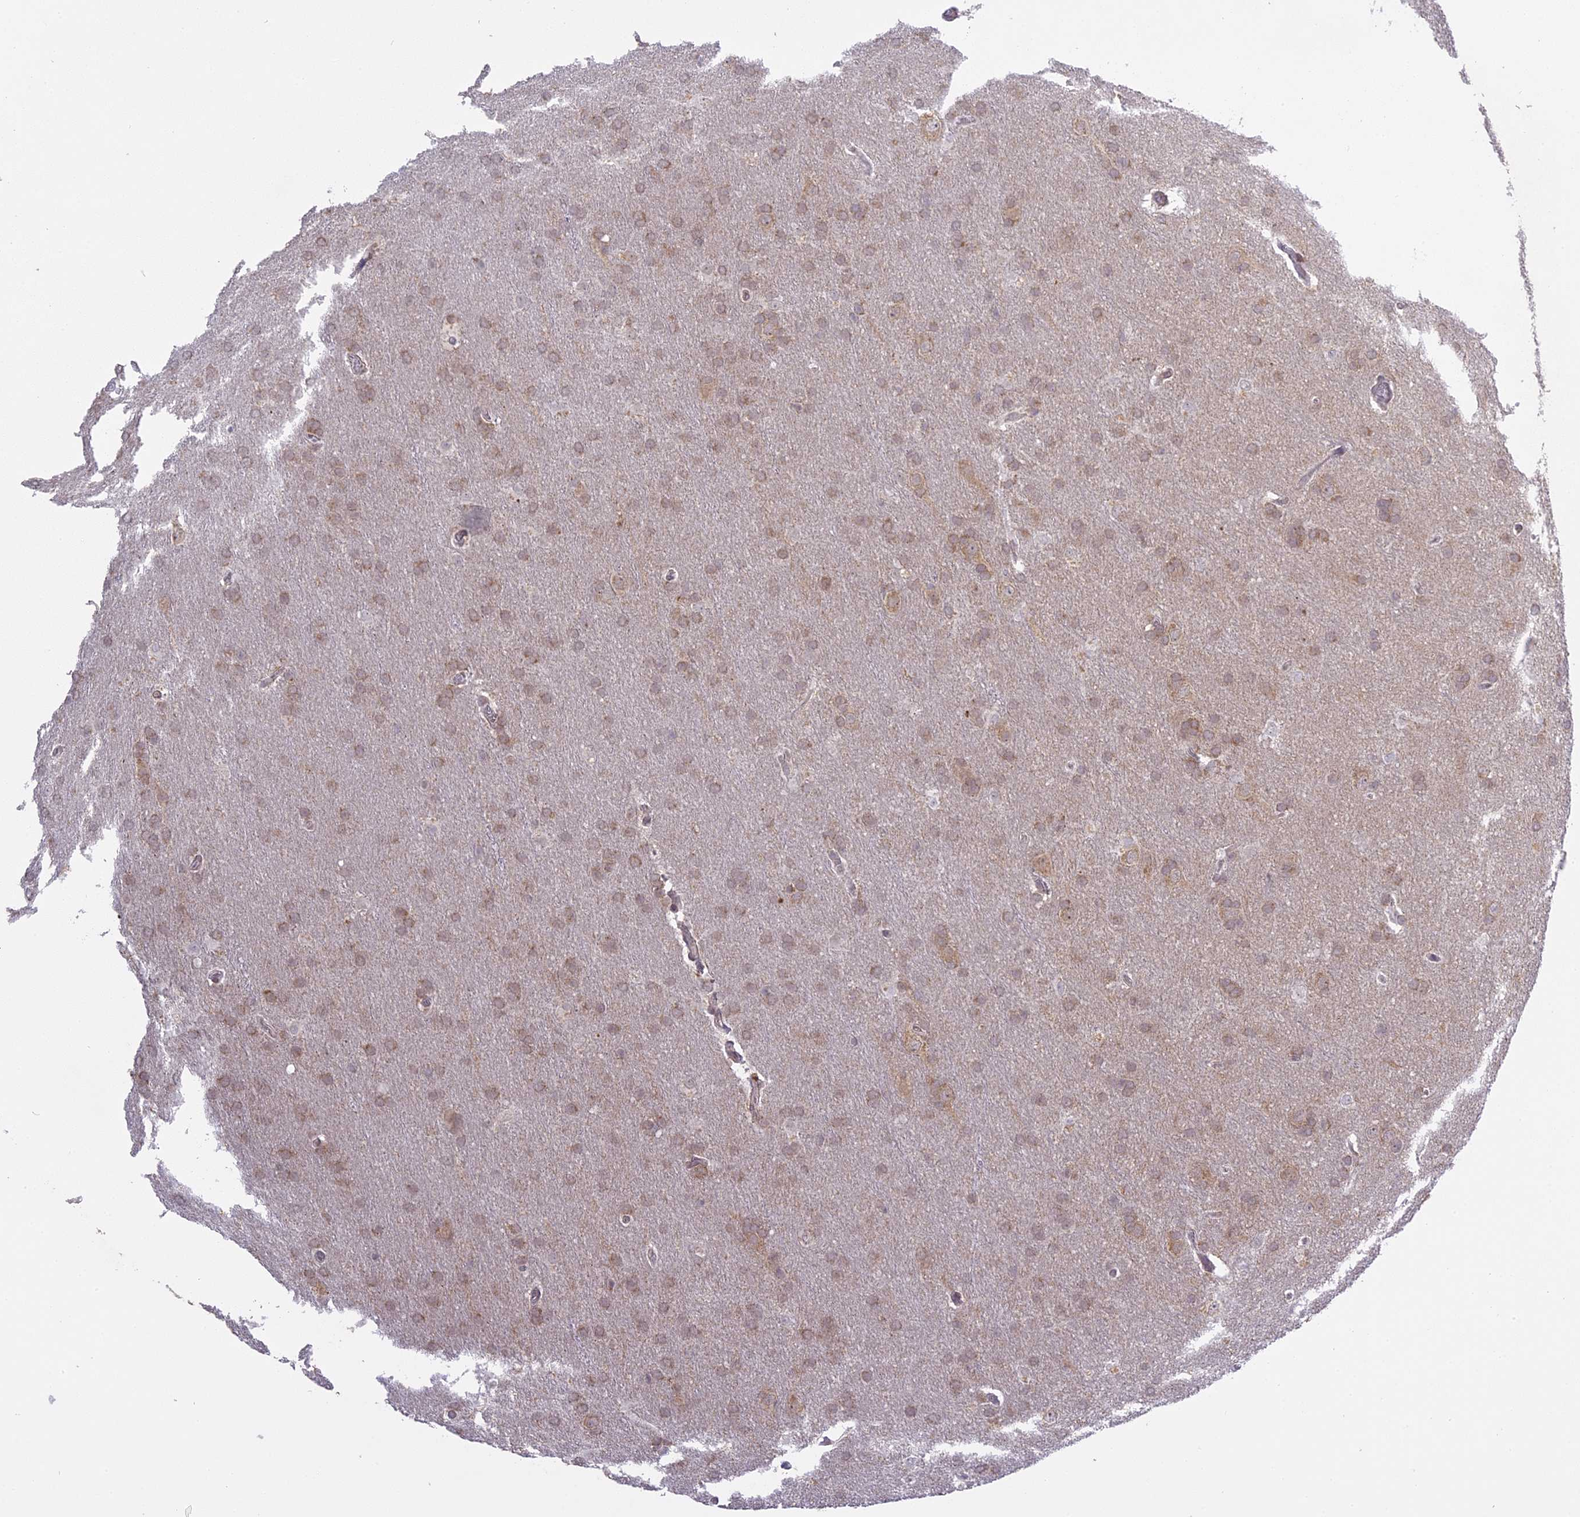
{"staining": {"intensity": "weak", "quantity": ">75%", "location": "cytoplasmic/membranous"}, "tissue": "glioma", "cell_type": "Tumor cells", "image_type": "cancer", "snomed": [{"axis": "morphology", "description": "Glioma, malignant, Low grade"}, {"axis": "topography", "description": "Brain"}], "caption": "A high-resolution histopathology image shows IHC staining of low-grade glioma (malignant), which reveals weak cytoplasmic/membranous expression in about >75% of tumor cells.", "gene": "ERG28", "patient": {"sex": "female", "age": 32}}